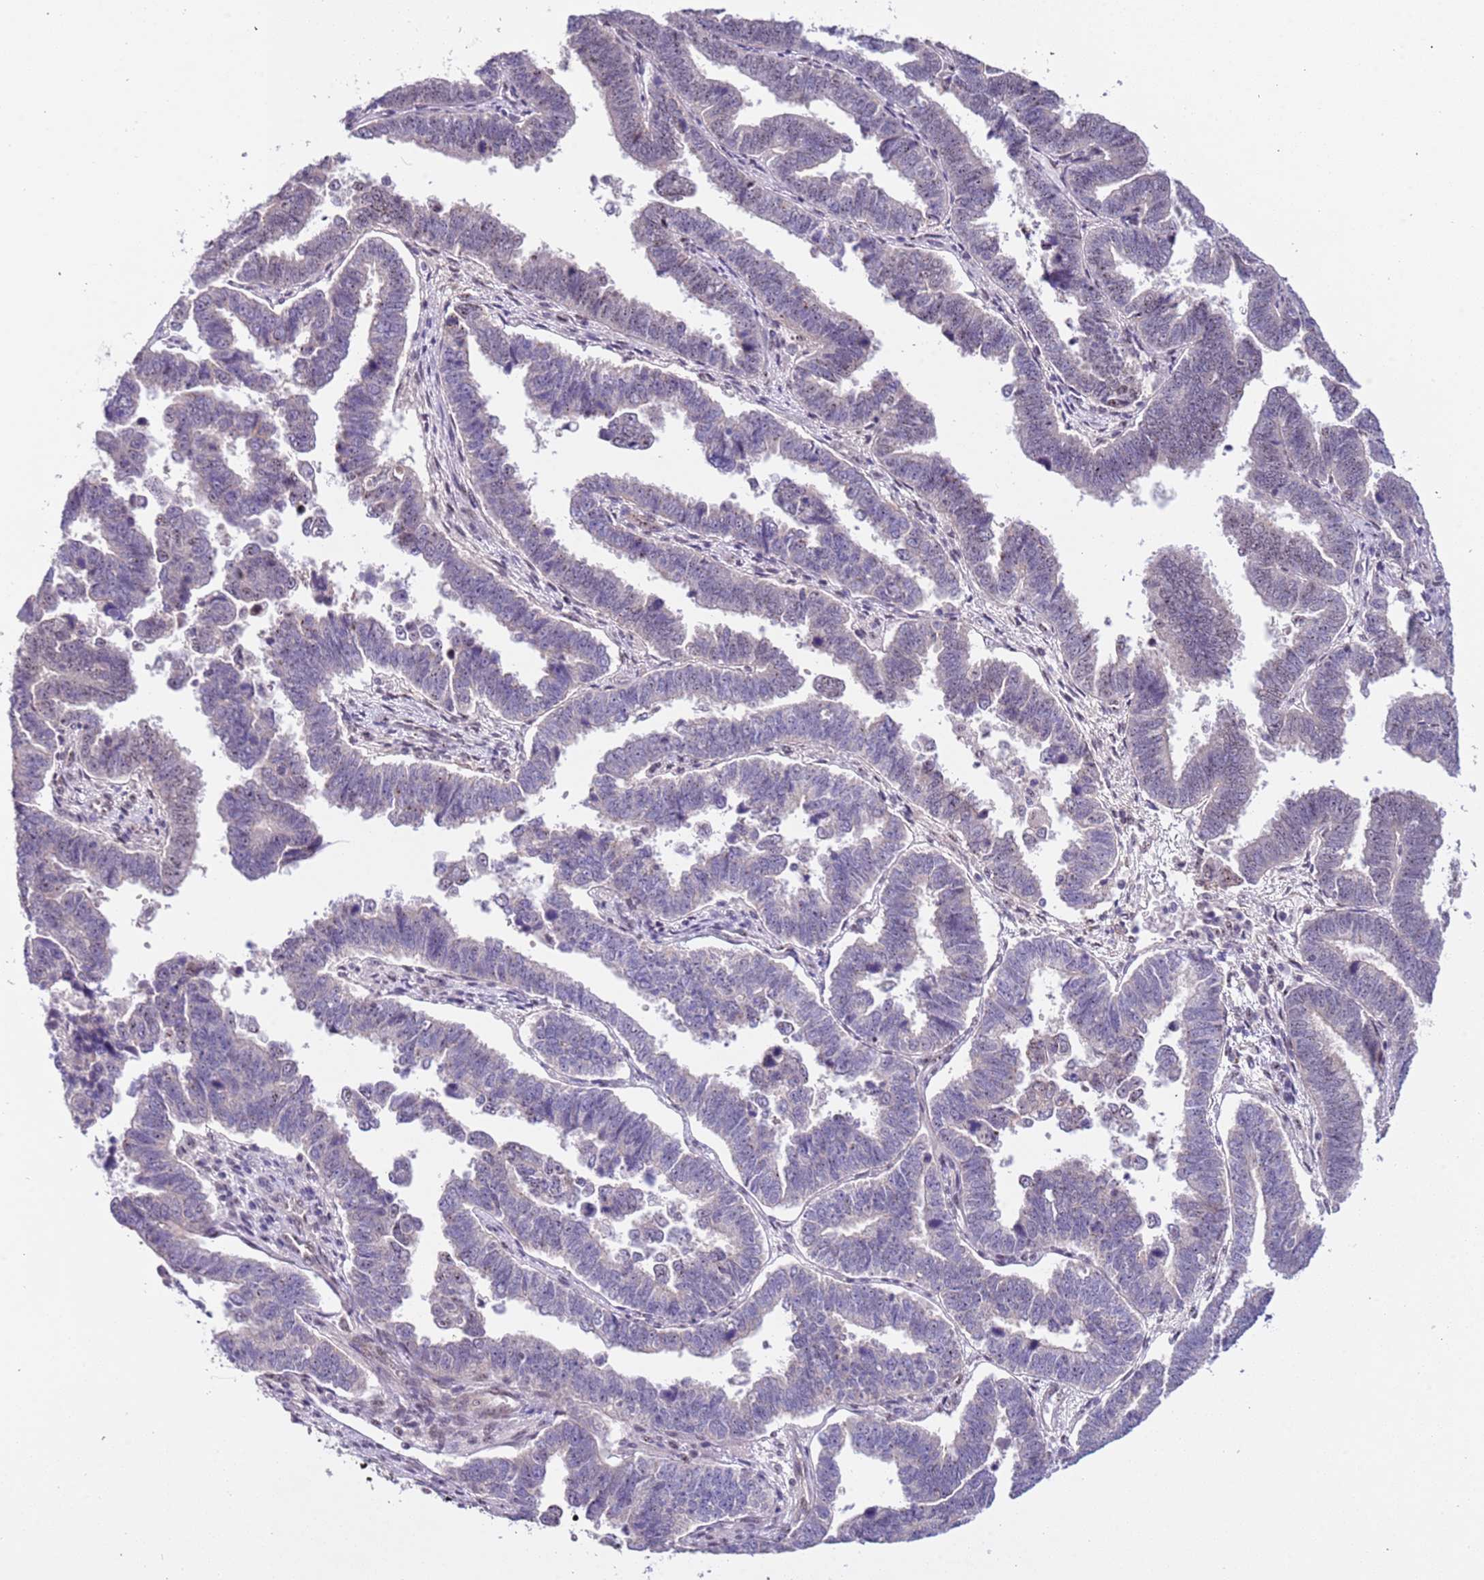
{"staining": {"intensity": "negative", "quantity": "none", "location": "none"}, "tissue": "endometrial cancer", "cell_type": "Tumor cells", "image_type": "cancer", "snomed": [{"axis": "morphology", "description": "Adenocarcinoma, NOS"}, {"axis": "topography", "description": "Endometrium"}], "caption": "Tumor cells show no significant staining in endometrial cancer (adenocarcinoma).", "gene": "PLEKHH1", "patient": {"sex": "female", "age": 75}}